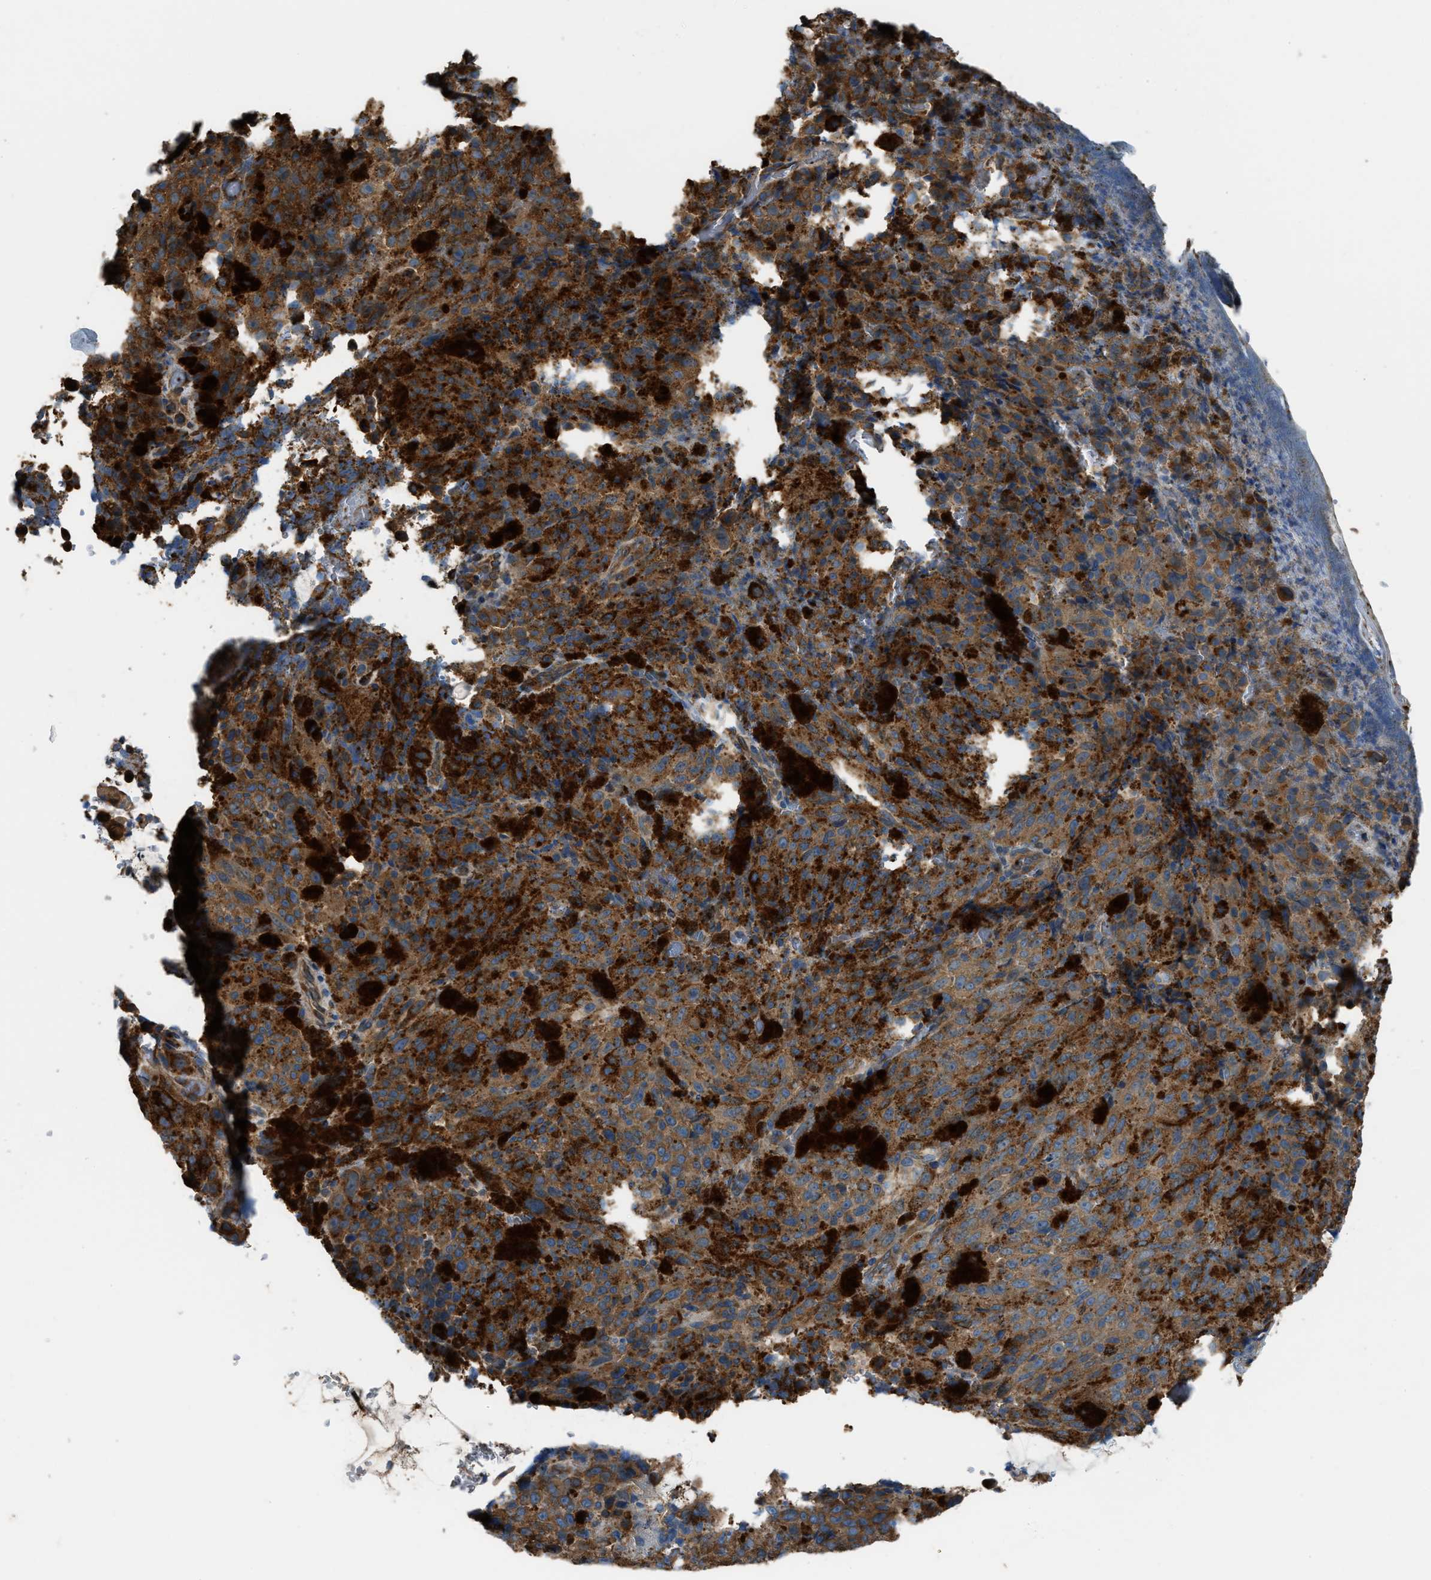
{"staining": {"intensity": "moderate", "quantity": ">75%", "location": "cytoplasmic/membranous"}, "tissue": "melanoma", "cell_type": "Tumor cells", "image_type": "cancer", "snomed": [{"axis": "morphology", "description": "Malignant melanoma, NOS"}, {"axis": "topography", "description": "Rectum"}], "caption": "Immunohistochemistry image of human malignant melanoma stained for a protein (brown), which reveals medium levels of moderate cytoplasmic/membranous positivity in about >75% of tumor cells.", "gene": "TRPC1", "patient": {"sex": "female", "age": 81}}